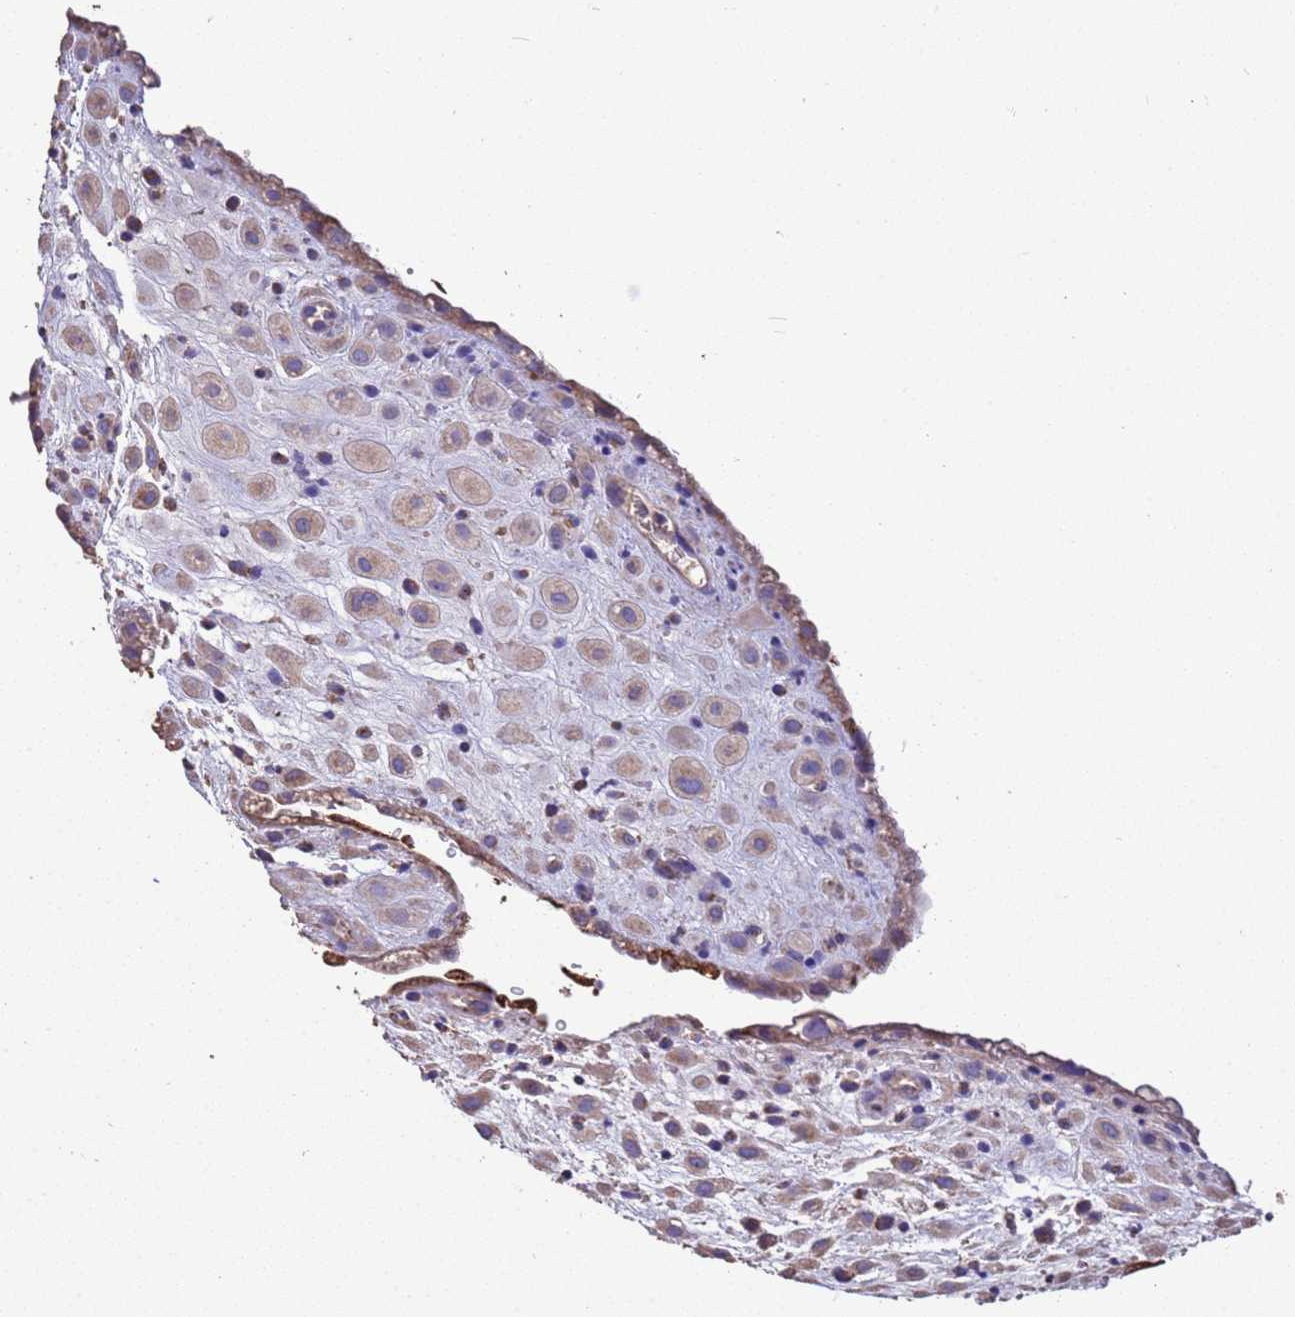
{"staining": {"intensity": "weak", "quantity": ">75%", "location": "cytoplasmic/membranous"}, "tissue": "placenta", "cell_type": "Decidual cells", "image_type": "normal", "snomed": [{"axis": "morphology", "description": "Normal tissue, NOS"}, {"axis": "topography", "description": "Placenta"}], "caption": "IHC micrograph of unremarkable human placenta stained for a protein (brown), which displays low levels of weak cytoplasmic/membranous expression in approximately >75% of decidual cells.", "gene": "ZNFX1", "patient": {"sex": "female", "age": 35}}